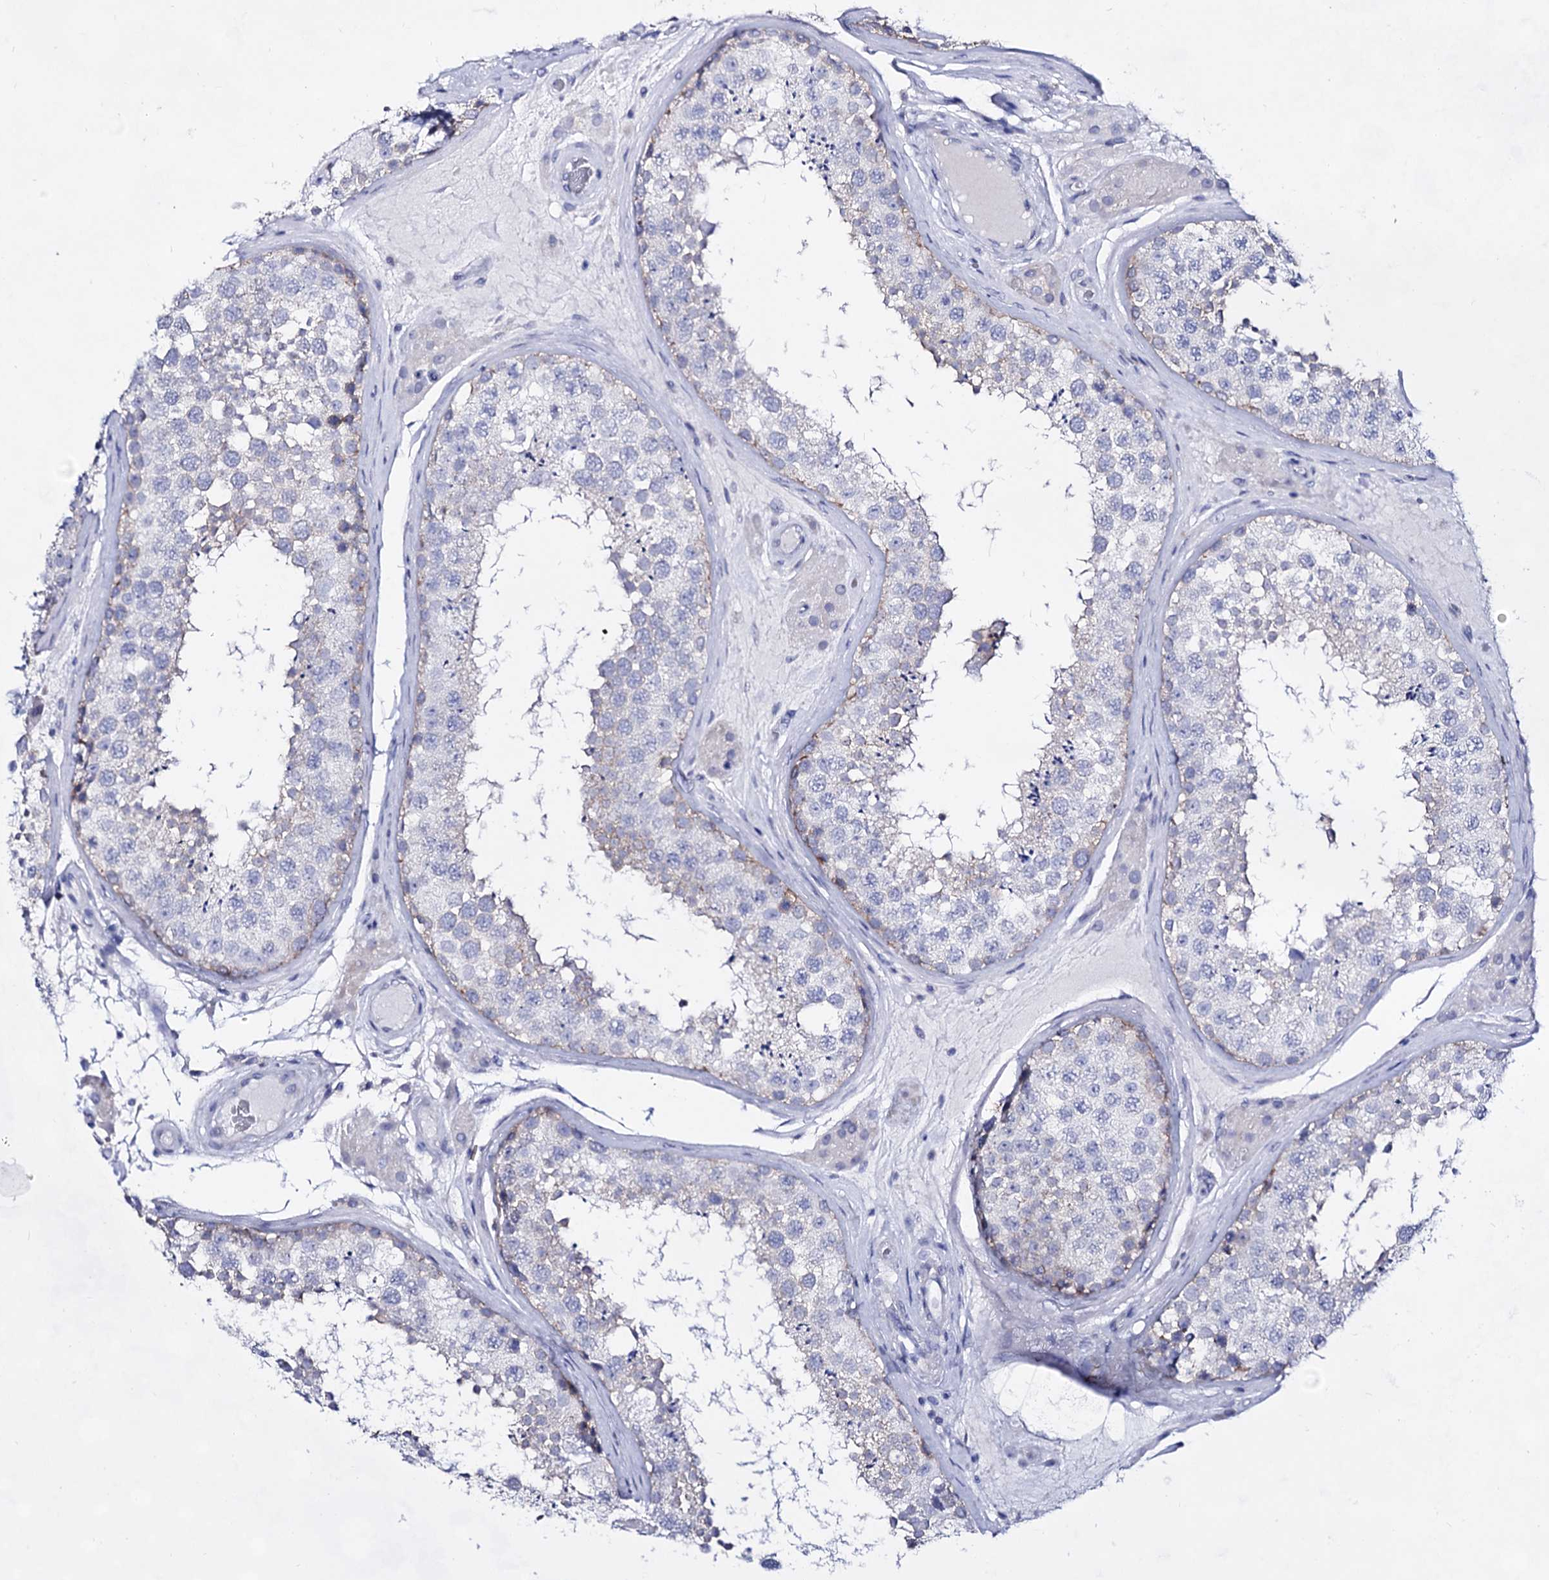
{"staining": {"intensity": "weak", "quantity": "<25%", "location": "cytoplasmic/membranous"}, "tissue": "testis", "cell_type": "Cells in seminiferous ducts", "image_type": "normal", "snomed": [{"axis": "morphology", "description": "Normal tissue, NOS"}, {"axis": "topography", "description": "Testis"}], "caption": "Immunohistochemical staining of benign human testis shows no significant staining in cells in seminiferous ducts.", "gene": "PLIN1", "patient": {"sex": "male", "age": 46}}